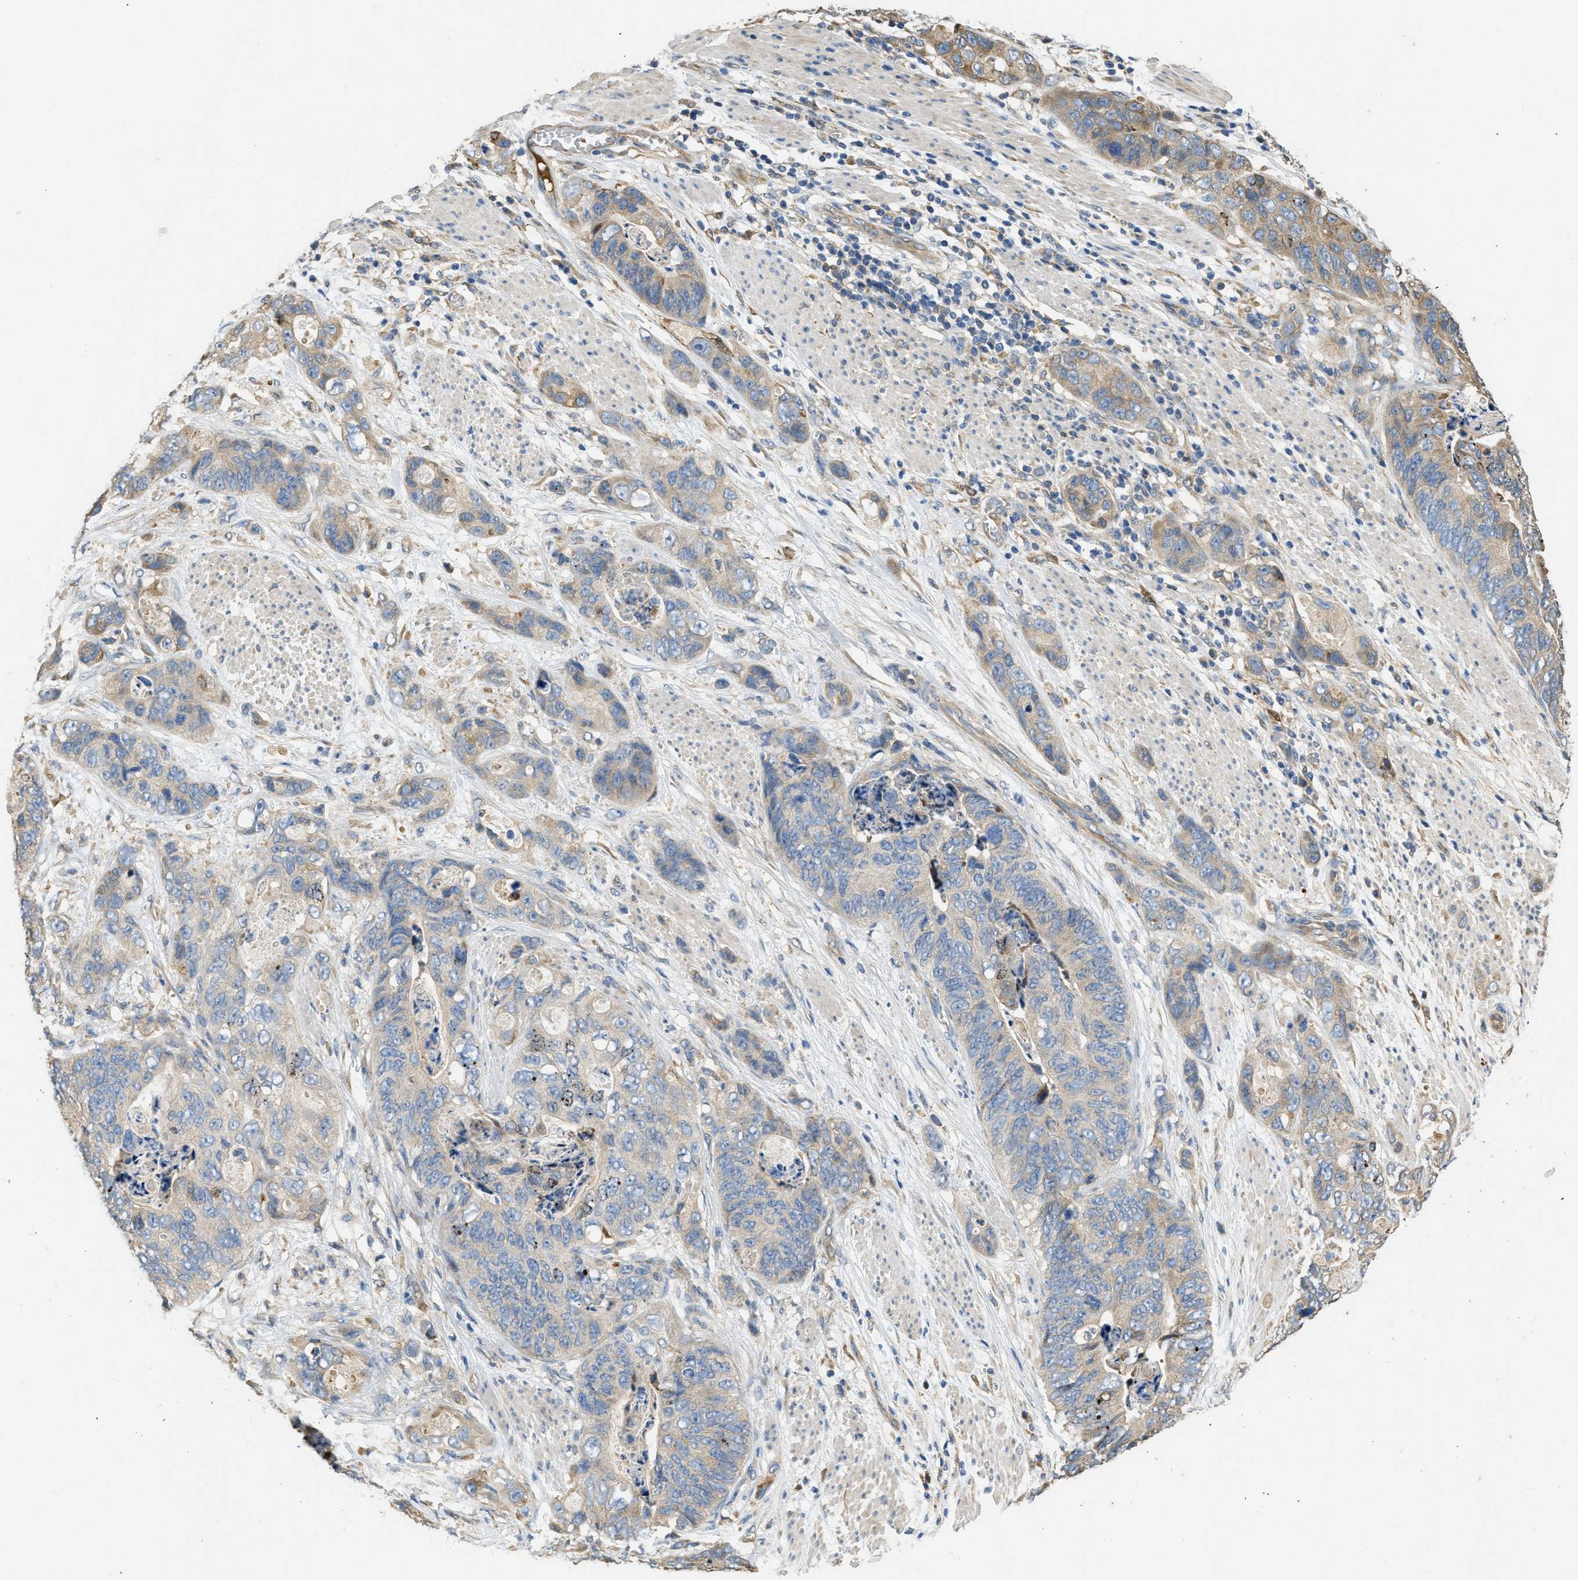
{"staining": {"intensity": "moderate", "quantity": "<25%", "location": "cytoplasmic/membranous"}, "tissue": "stomach cancer", "cell_type": "Tumor cells", "image_type": "cancer", "snomed": [{"axis": "morphology", "description": "Adenocarcinoma, NOS"}, {"axis": "topography", "description": "Stomach"}], "caption": "Human stomach adenocarcinoma stained with a protein marker reveals moderate staining in tumor cells.", "gene": "RIPK2", "patient": {"sex": "female", "age": 89}}